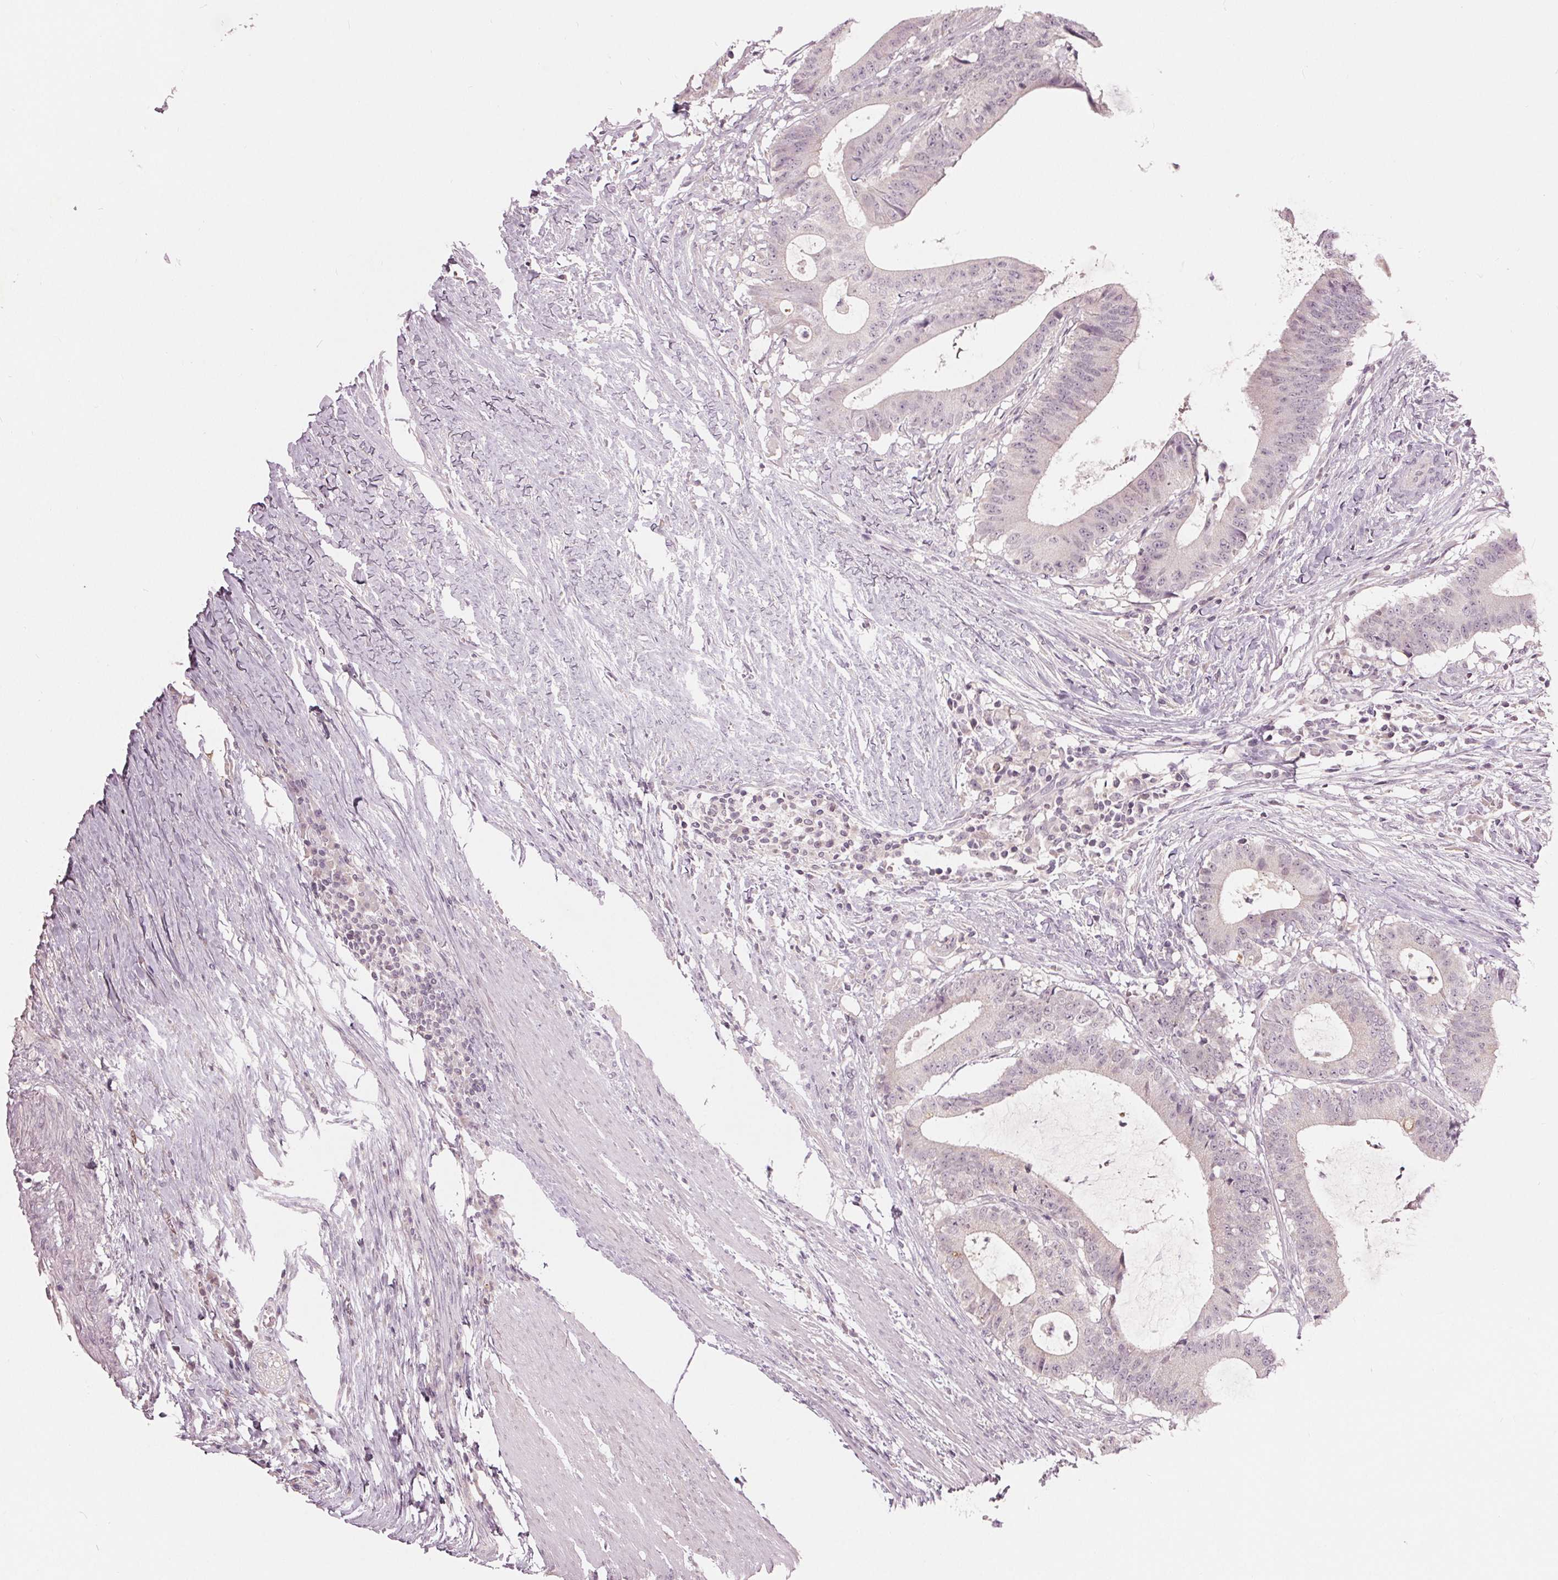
{"staining": {"intensity": "negative", "quantity": "none", "location": "none"}, "tissue": "colorectal cancer", "cell_type": "Tumor cells", "image_type": "cancer", "snomed": [{"axis": "morphology", "description": "Adenocarcinoma, NOS"}, {"axis": "topography", "description": "Colon"}], "caption": "This histopathology image is of colorectal adenocarcinoma stained with immunohistochemistry (IHC) to label a protein in brown with the nuclei are counter-stained blue. There is no positivity in tumor cells. (DAB (3,3'-diaminobenzidine) immunohistochemistry (IHC) visualized using brightfield microscopy, high magnification).", "gene": "ZNF605", "patient": {"sex": "female", "age": 43}}